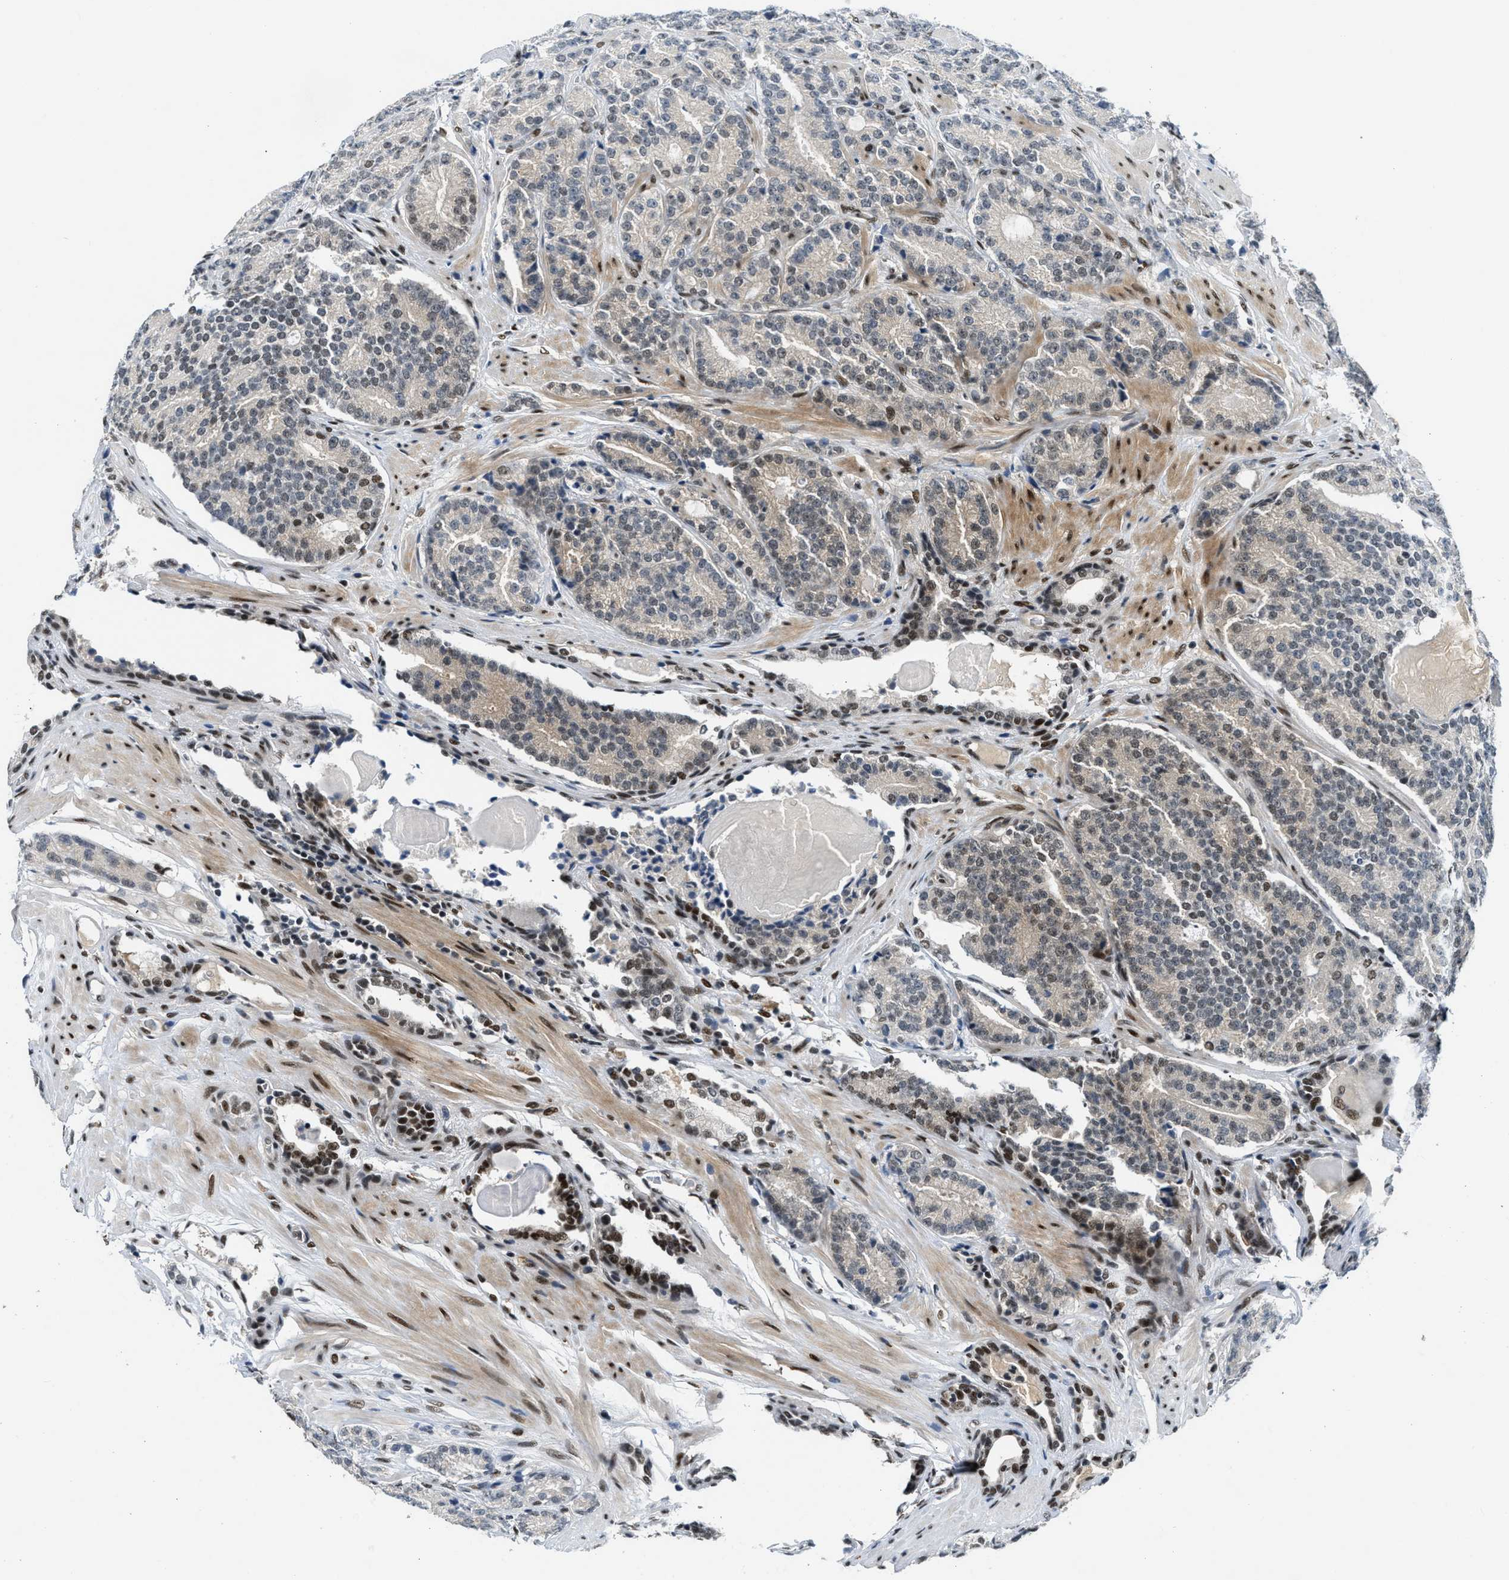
{"staining": {"intensity": "moderate", "quantity": "<25%", "location": "nuclear"}, "tissue": "prostate cancer", "cell_type": "Tumor cells", "image_type": "cancer", "snomed": [{"axis": "morphology", "description": "Adenocarcinoma, High grade"}, {"axis": "topography", "description": "Prostate"}], "caption": "The micrograph displays a brown stain indicating the presence of a protein in the nuclear of tumor cells in high-grade adenocarcinoma (prostate).", "gene": "NCOA1", "patient": {"sex": "male", "age": 61}}